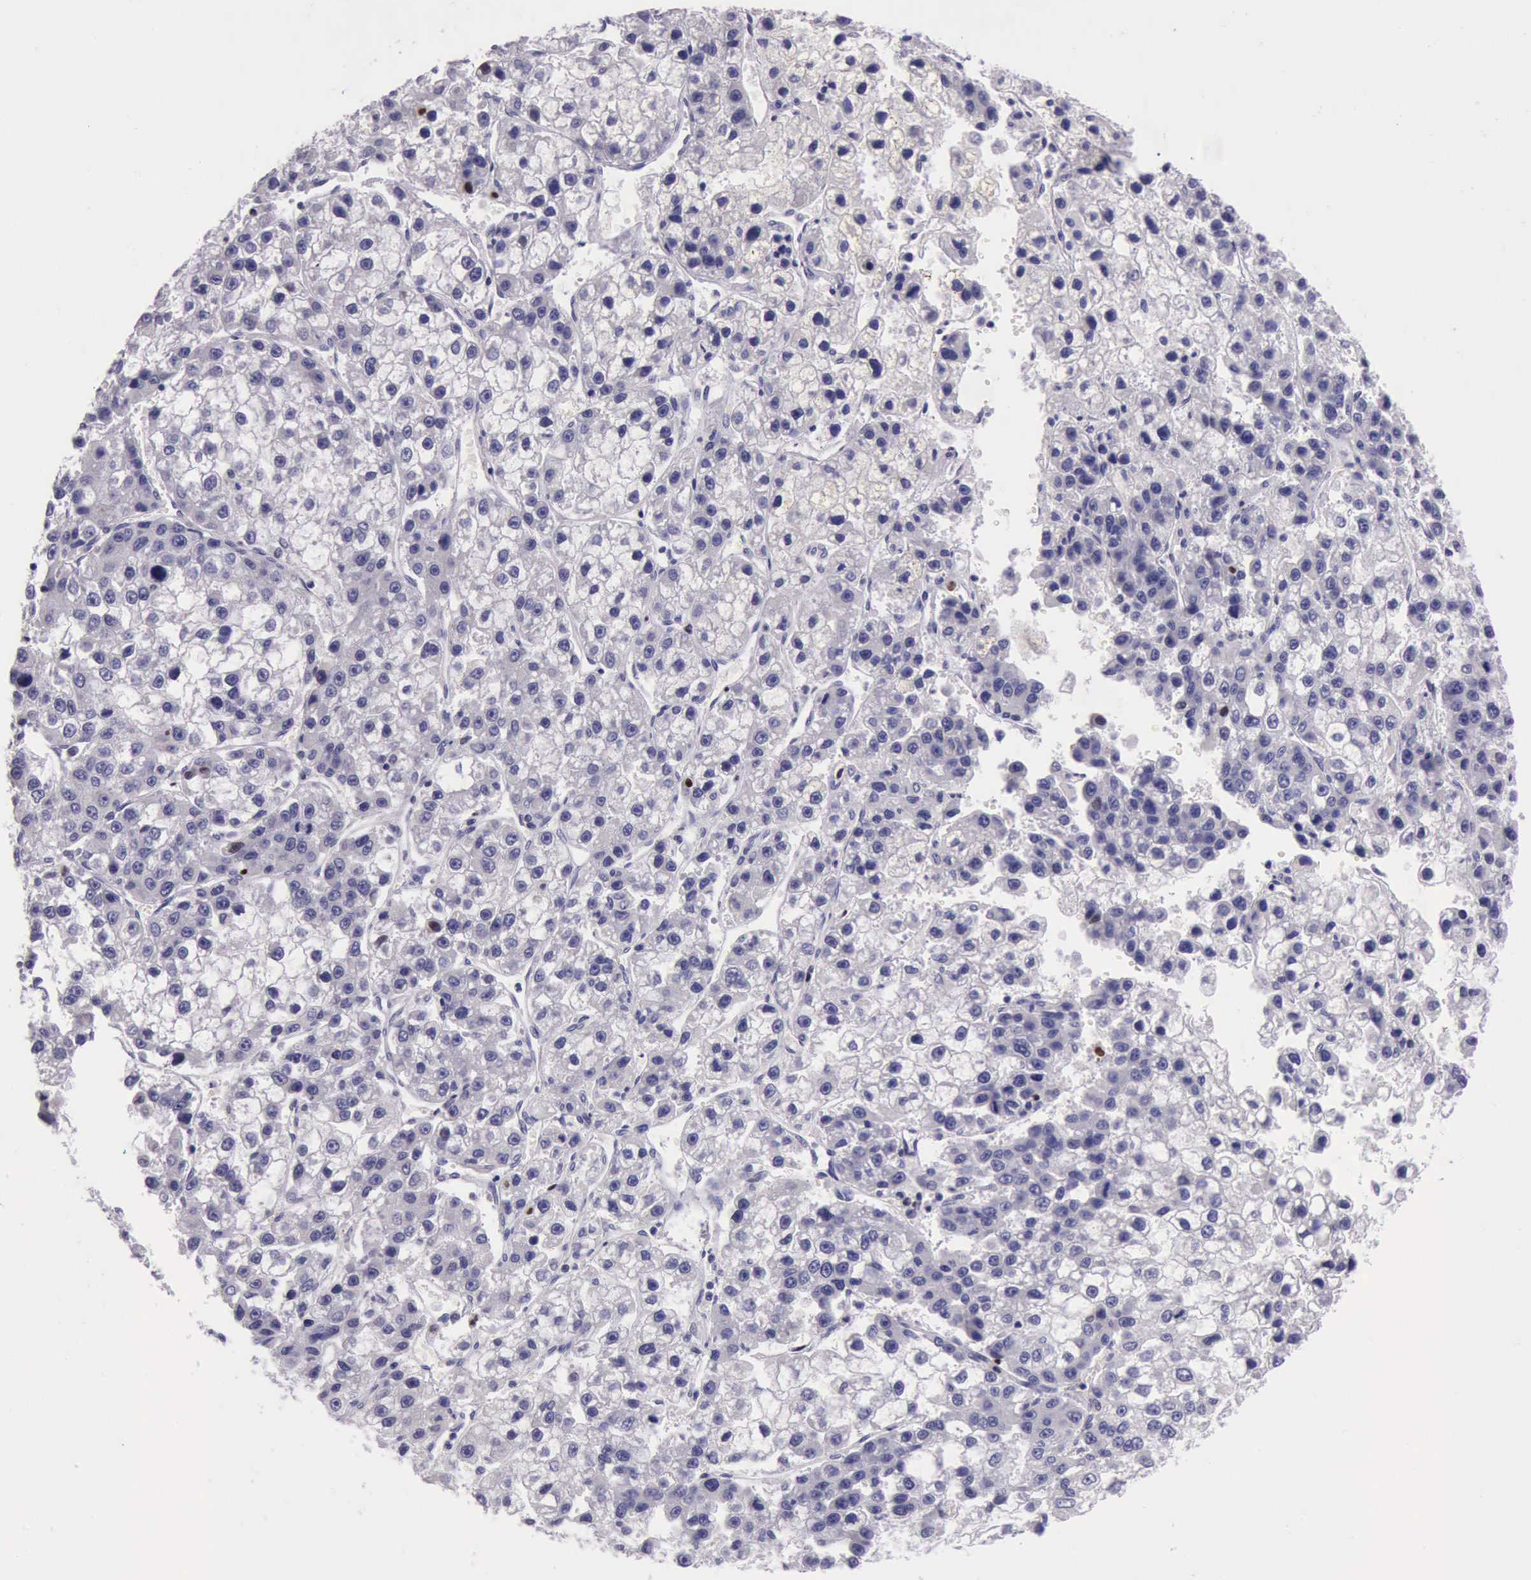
{"staining": {"intensity": "strong", "quantity": "<25%", "location": "nuclear"}, "tissue": "liver cancer", "cell_type": "Tumor cells", "image_type": "cancer", "snomed": [{"axis": "morphology", "description": "Carcinoma, Hepatocellular, NOS"}, {"axis": "topography", "description": "Liver"}], "caption": "Immunohistochemical staining of human liver cancer (hepatocellular carcinoma) shows strong nuclear protein staining in approximately <25% of tumor cells. Using DAB (3,3'-diaminobenzidine) (brown) and hematoxylin (blue) stains, captured at high magnification using brightfield microscopy.", "gene": "PARP1", "patient": {"sex": "female", "age": 66}}